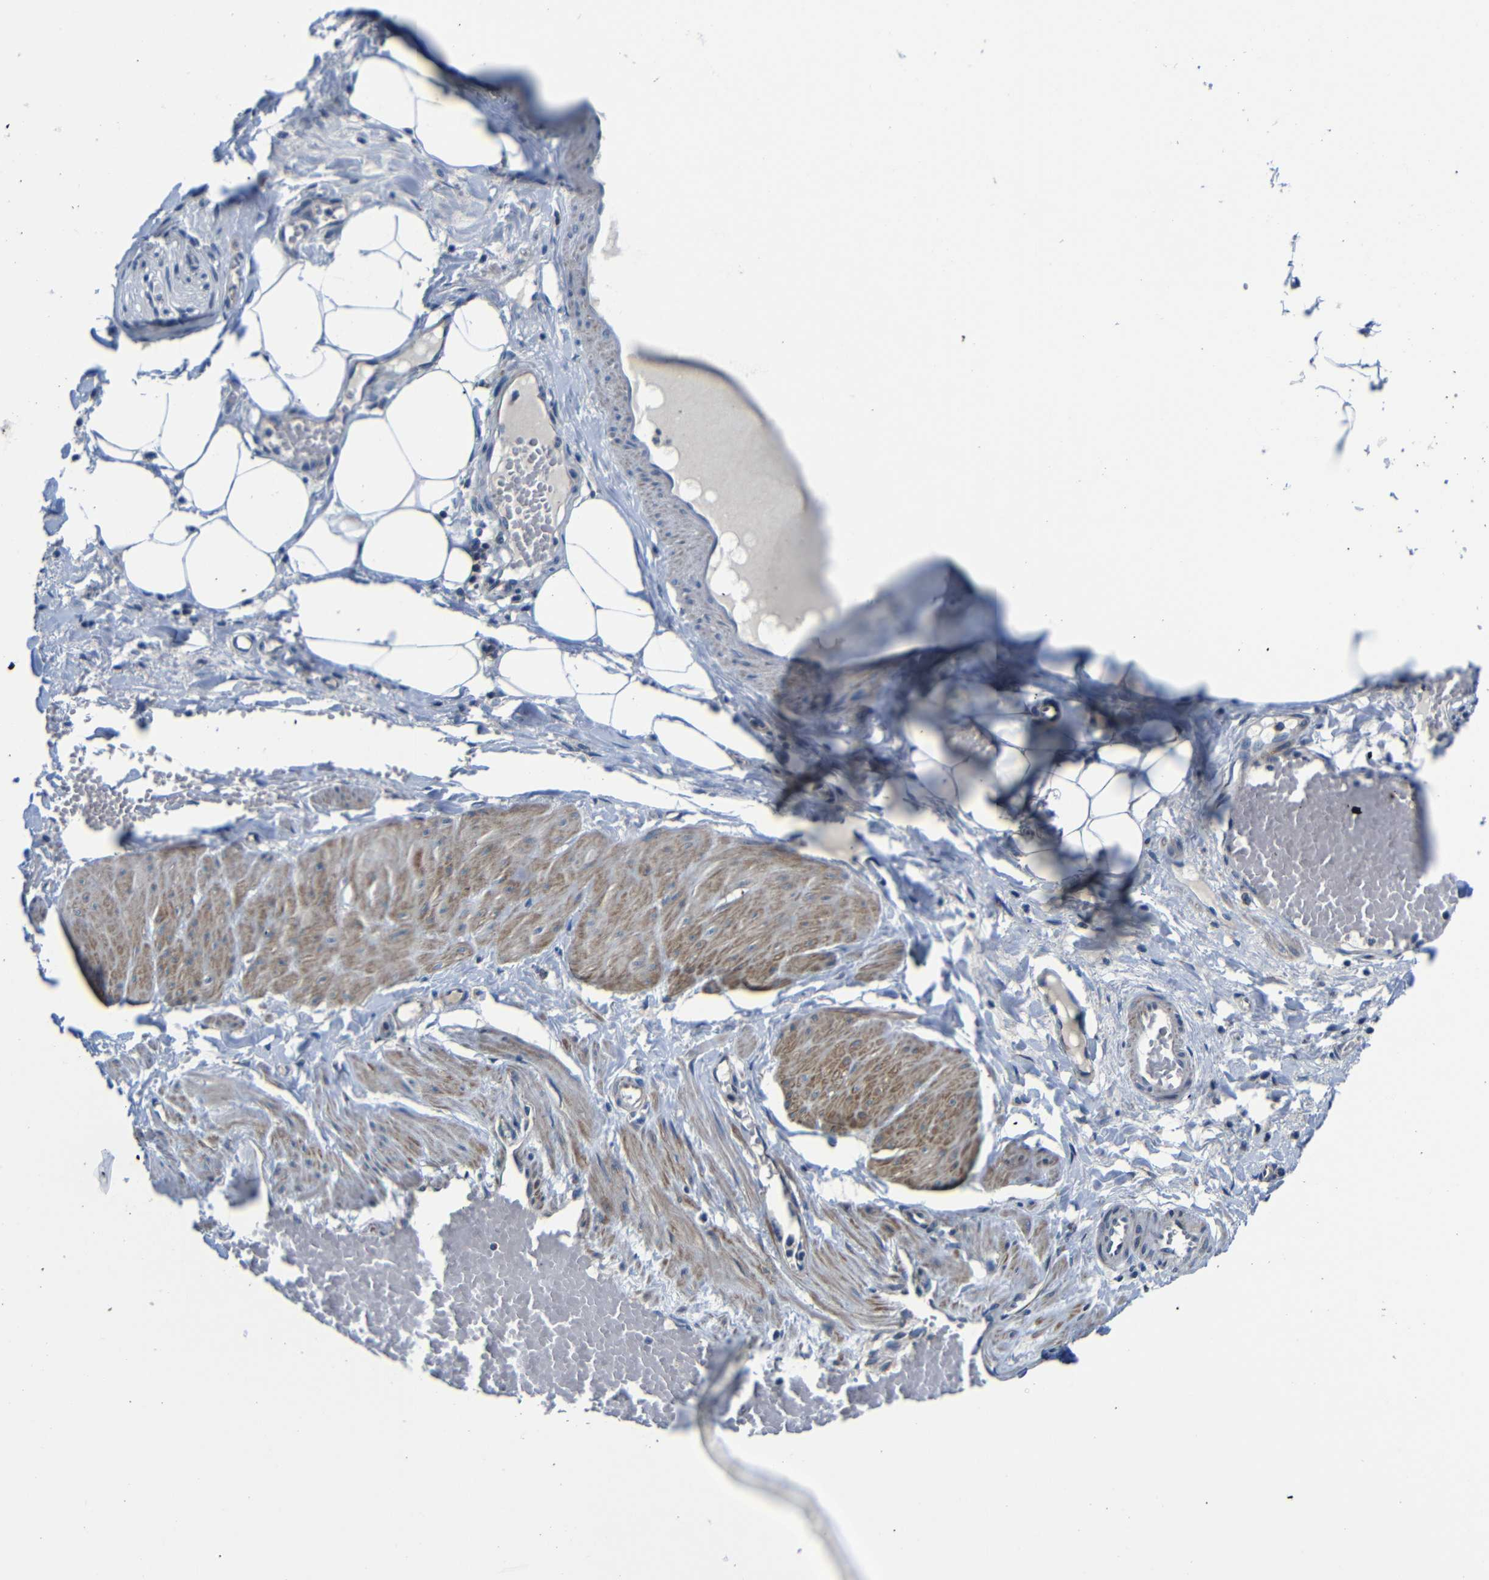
{"staining": {"intensity": "negative", "quantity": "none", "location": "none"}, "tissue": "adipose tissue", "cell_type": "Adipocytes", "image_type": "normal", "snomed": [{"axis": "morphology", "description": "Normal tissue, NOS"}, {"axis": "topography", "description": "Soft tissue"}, {"axis": "topography", "description": "Vascular tissue"}], "caption": "A high-resolution histopathology image shows immunohistochemistry staining of unremarkable adipose tissue, which displays no significant positivity in adipocytes.", "gene": "FKBP14", "patient": {"sex": "female", "age": 35}}